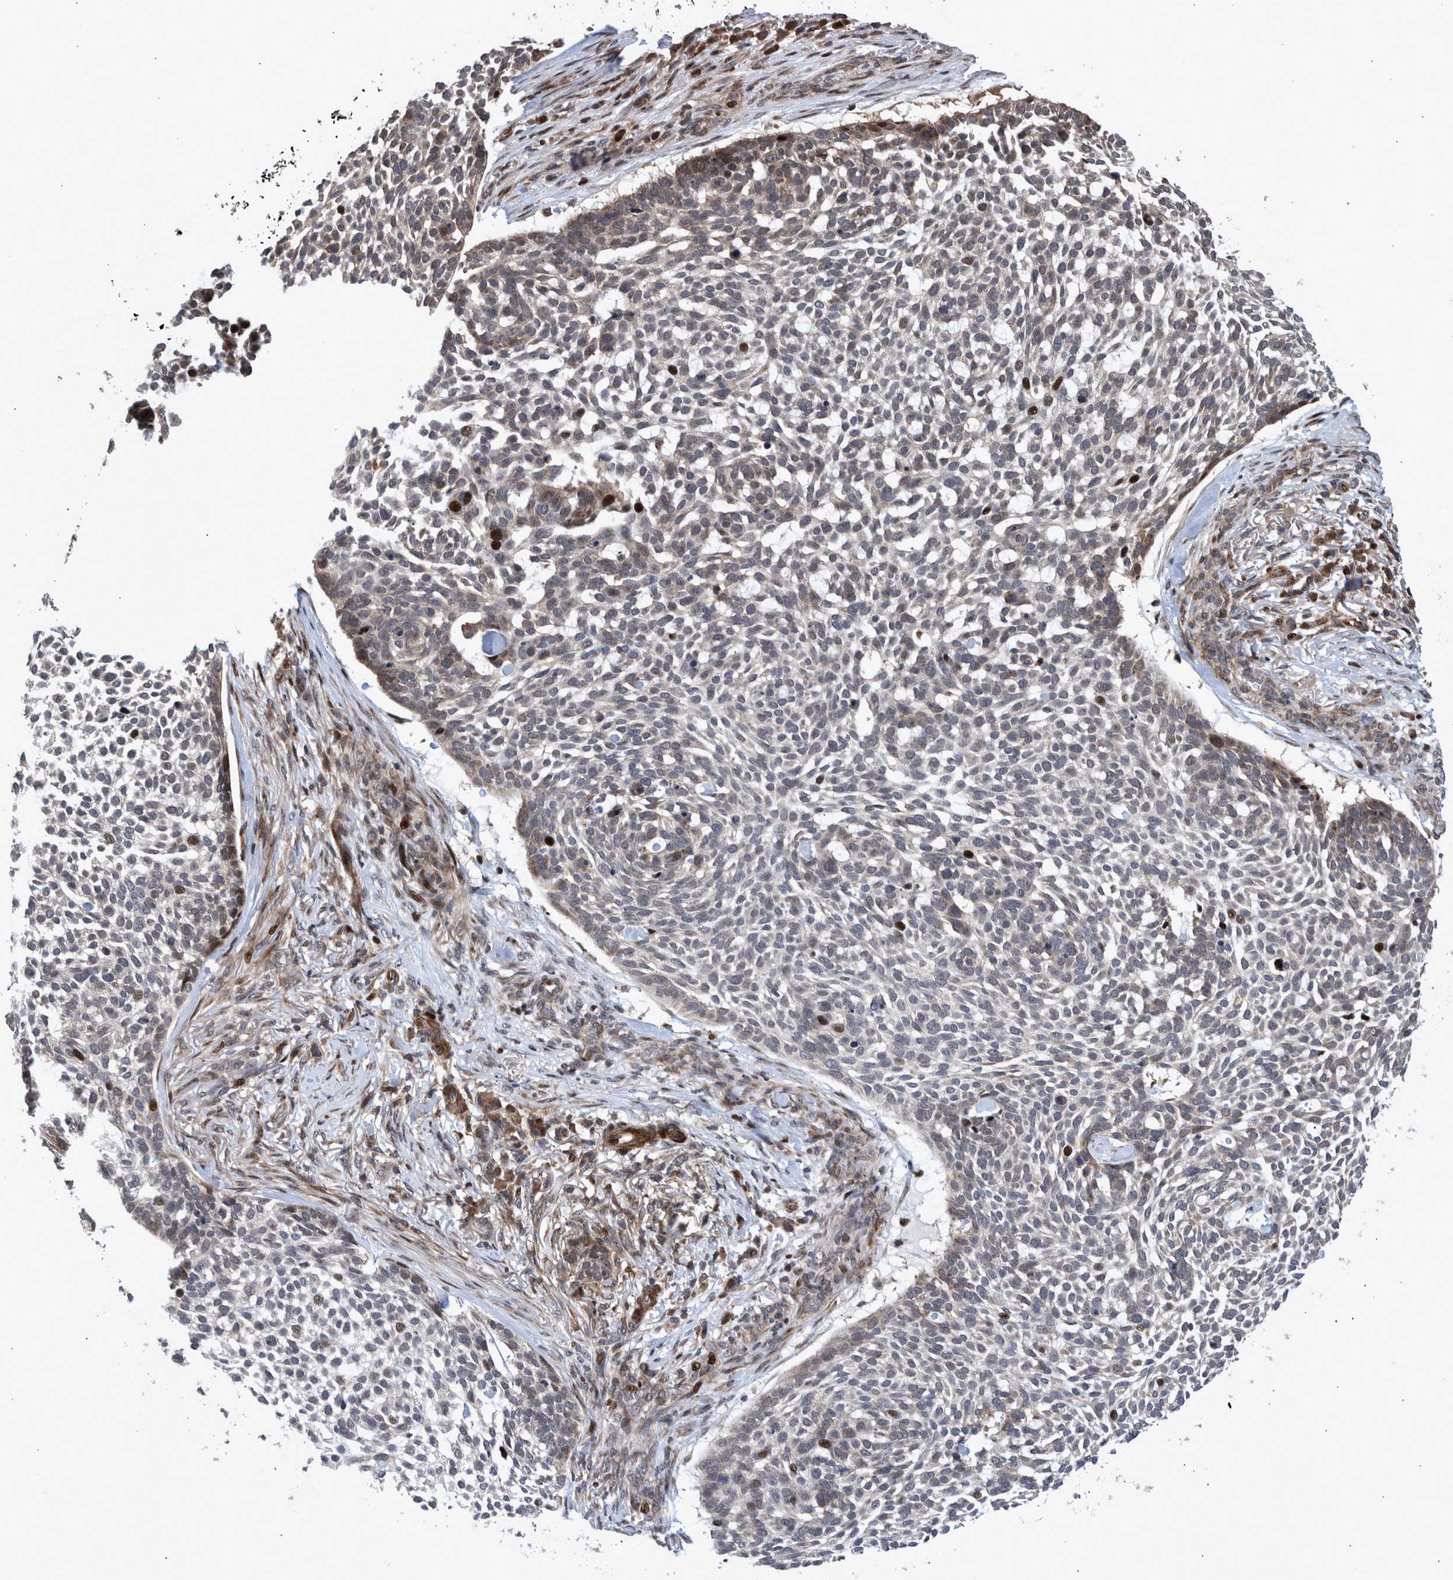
{"staining": {"intensity": "weak", "quantity": "<25%", "location": "cytoplasmic/membranous,nuclear"}, "tissue": "skin cancer", "cell_type": "Tumor cells", "image_type": "cancer", "snomed": [{"axis": "morphology", "description": "Basal cell carcinoma"}, {"axis": "topography", "description": "Skin"}], "caption": "The IHC photomicrograph has no significant positivity in tumor cells of skin cancer tissue.", "gene": "SHISA6", "patient": {"sex": "female", "age": 64}}